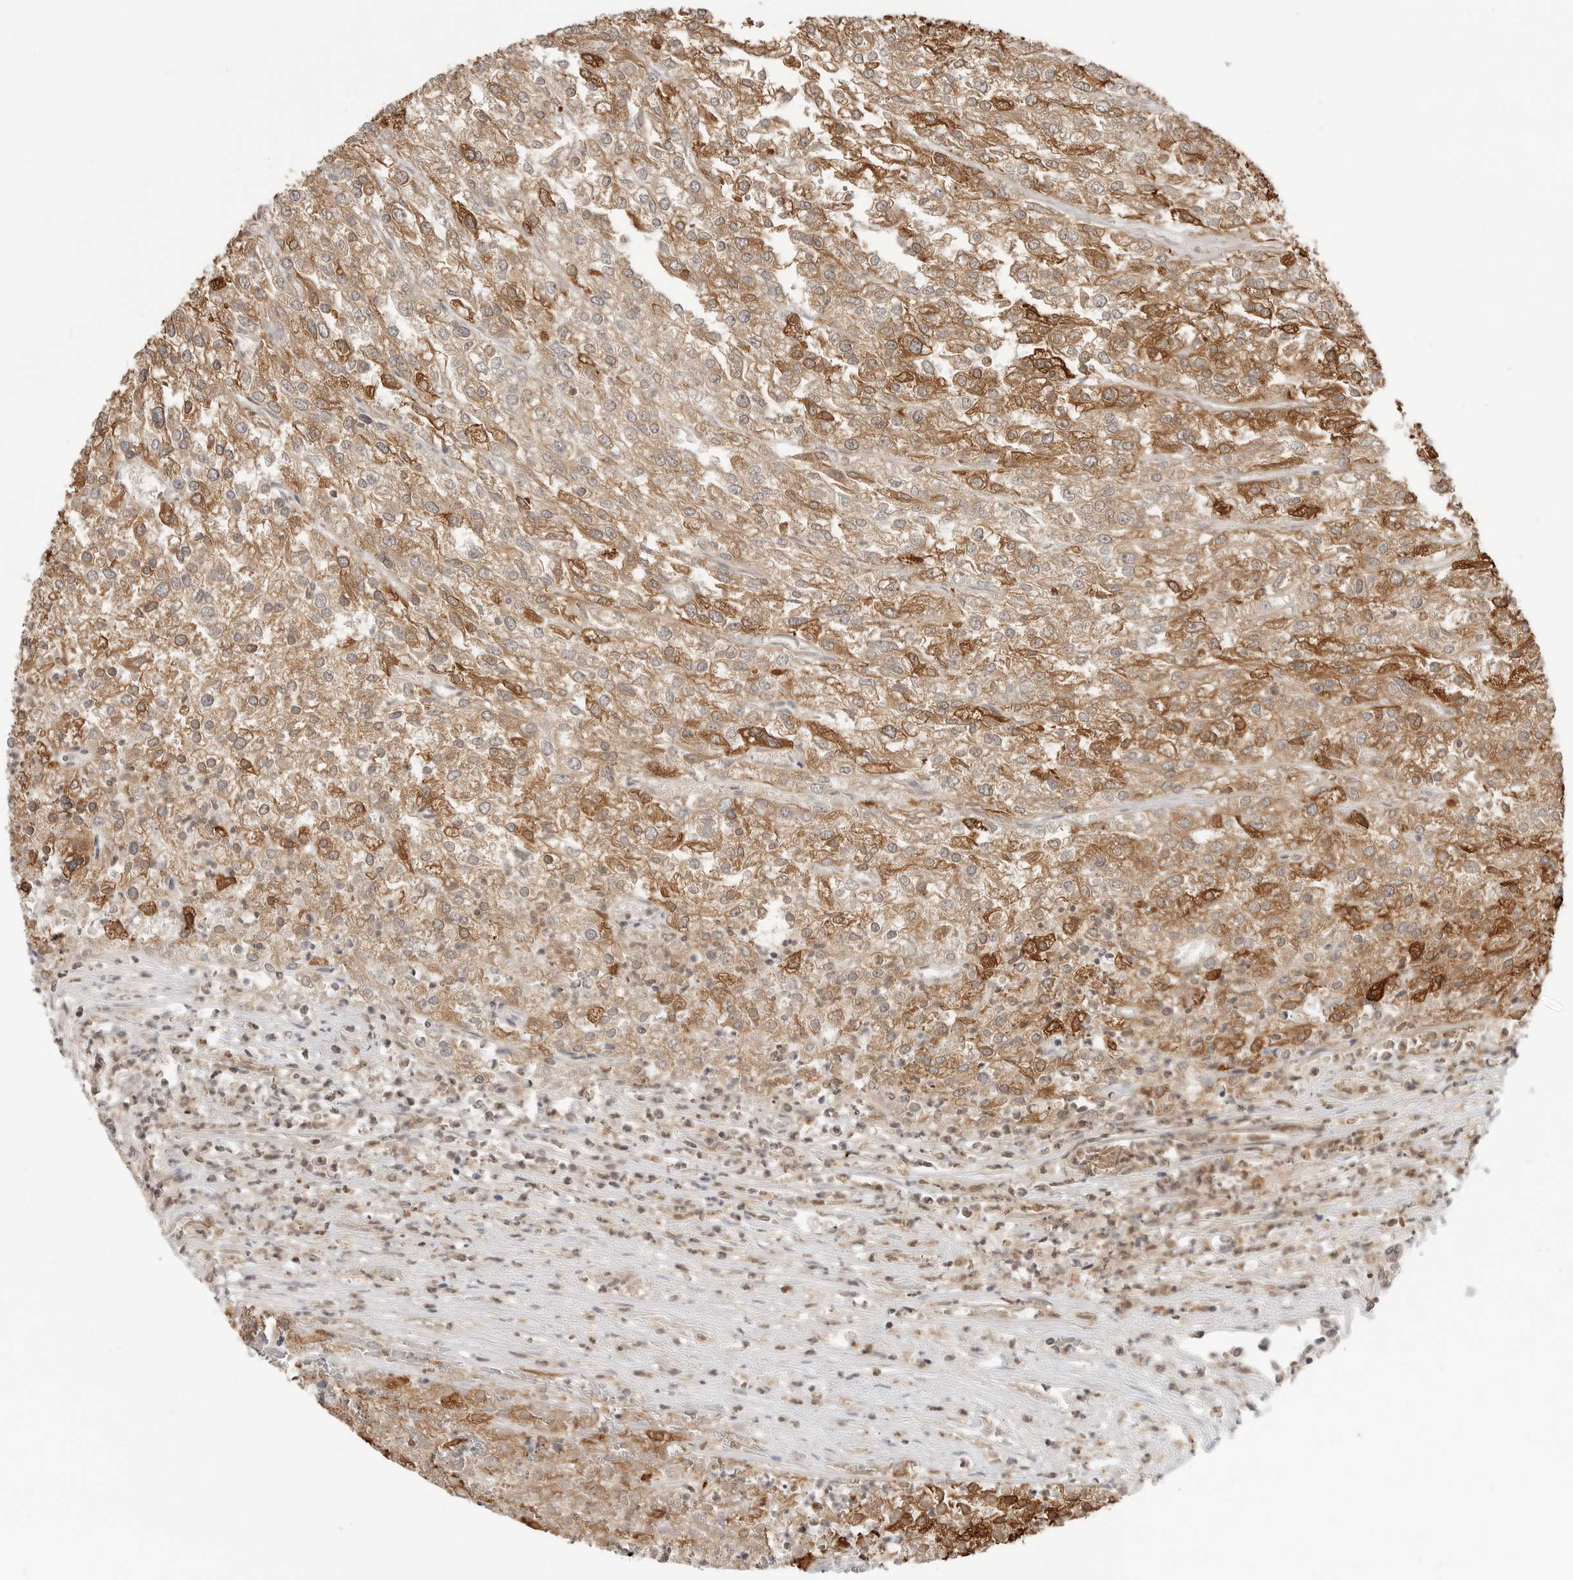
{"staining": {"intensity": "moderate", "quantity": ">75%", "location": "cytoplasmic/membranous"}, "tissue": "renal cancer", "cell_type": "Tumor cells", "image_type": "cancer", "snomed": [{"axis": "morphology", "description": "Adenocarcinoma, NOS"}, {"axis": "topography", "description": "Kidney"}], "caption": "A brown stain shows moderate cytoplasmic/membranous positivity of a protein in human adenocarcinoma (renal) tumor cells. (IHC, brightfield microscopy, high magnification).", "gene": "BMP2K", "patient": {"sex": "female", "age": 54}}